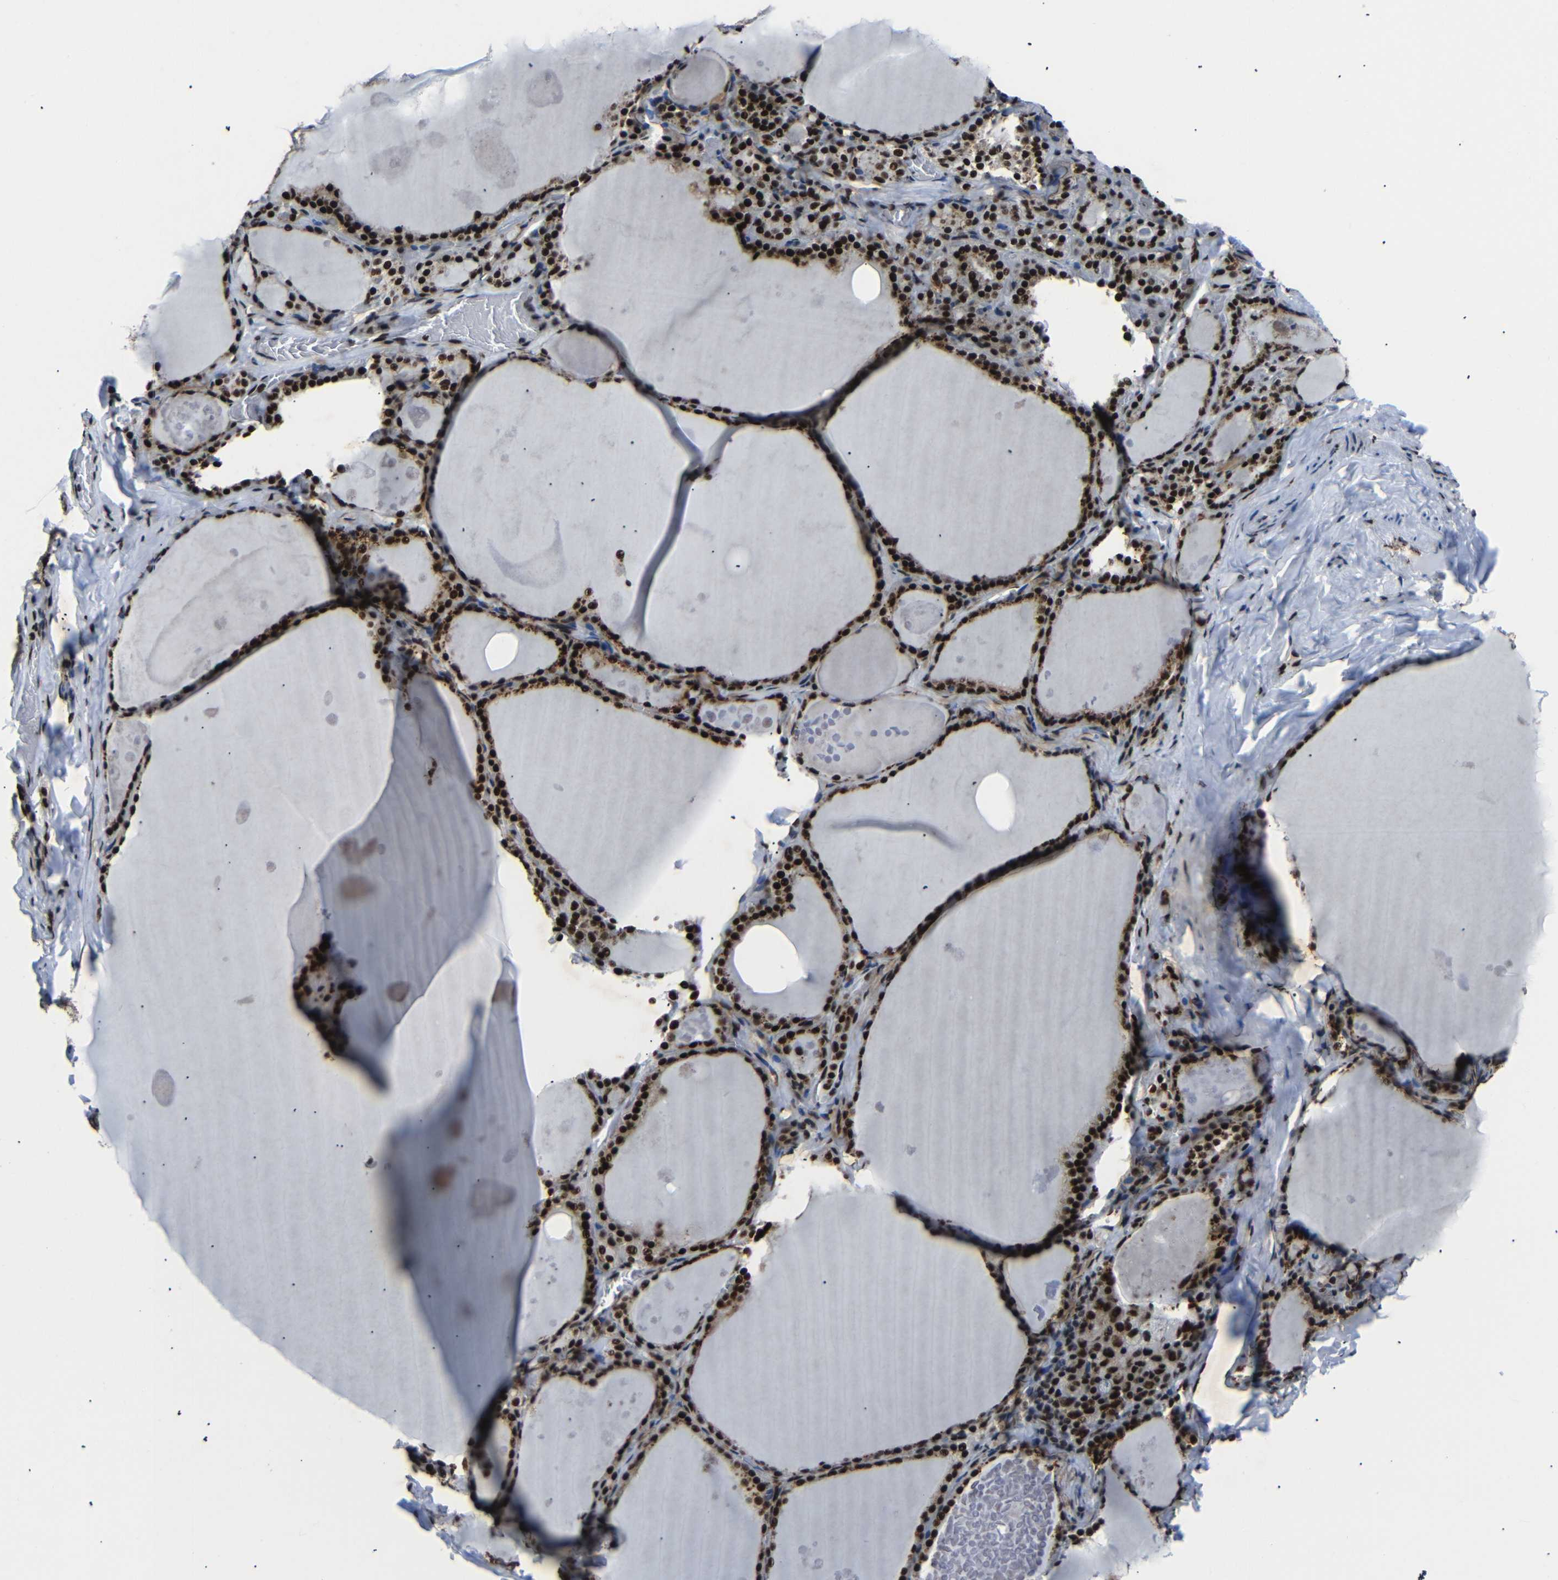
{"staining": {"intensity": "strong", "quantity": ">75%", "location": "nuclear"}, "tissue": "thyroid gland", "cell_type": "Glandular cells", "image_type": "normal", "snomed": [{"axis": "morphology", "description": "Normal tissue, NOS"}, {"axis": "topography", "description": "Thyroid gland"}], "caption": "A brown stain highlights strong nuclear staining of a protein in glandular cells of normal thyroid gland. Using DAB (3,3'-diaminobenzidine) (brown) and hematoxylin (blue) stains, captured at high magnification using brightfield microscopy.", "gene": "SRSF1", "patient": {"sex": "male", "age": 56}}